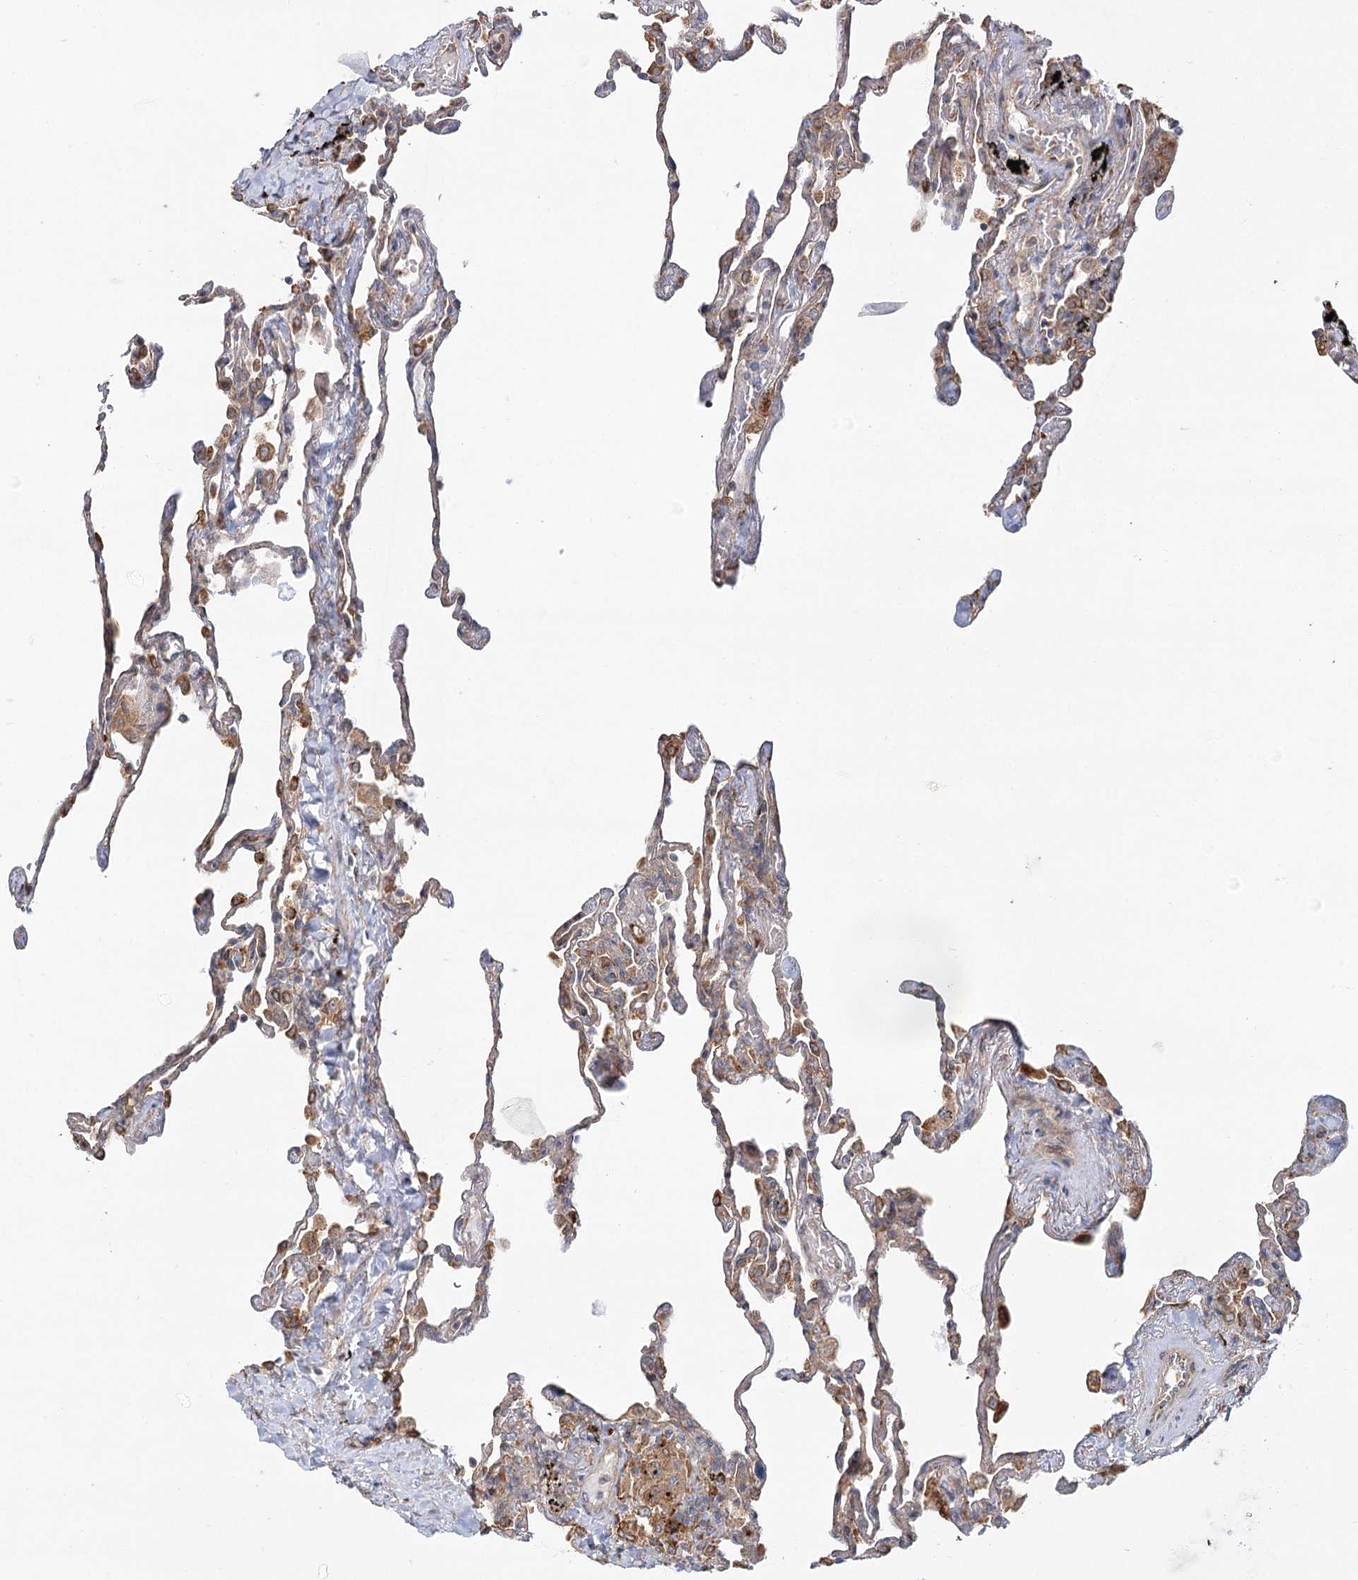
{"staining": {"intensity": "moderate", "quantity": "25%-75%", "location": "cytoplasmic/membranous"}, "tissue": "lung", "cell_type": "Alveolar cells", "image_type": "normal", "snomed": [{"axis": "morphology", "description": "Normal tissue, NOS"}, {"axis": "topography", "description": "Lung"}], "caption": "Normal lung was stained to show a protein in brown. There is medium levels of moderate cytoplasmic/membranous positivity in approximately 25%-75% of alveolar cells. Ihc stains the protein in brown and the nuclei are stained blue.", "gene": "ZFYVE16", "patient": {"sex": "male", "age": 59}}